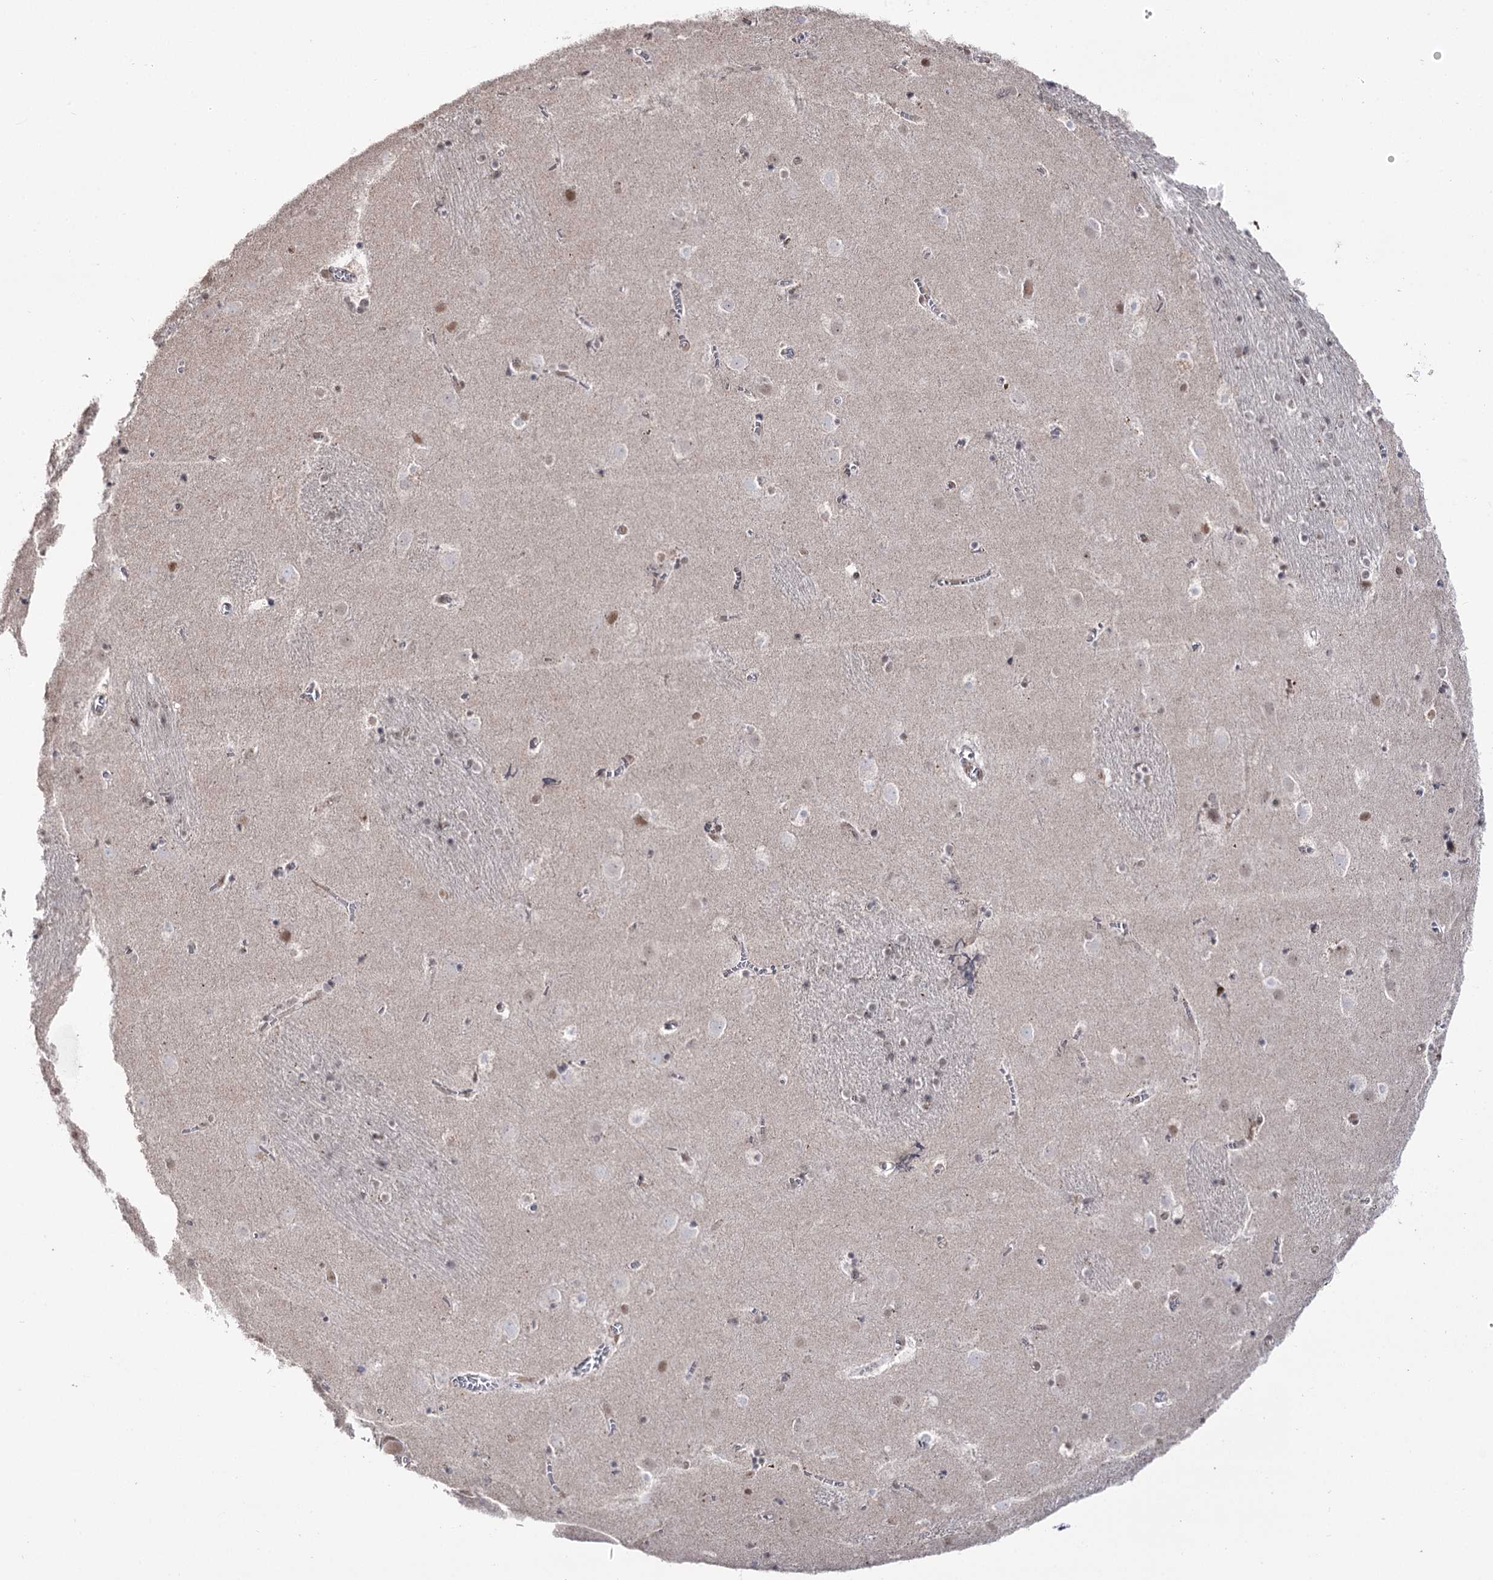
{"staining": {"intensity": "weak", "quantity": "<25%", "location": "nuclear"}, "tissue": "caudate", "cell_type": "Glial cells", "image_type": "normal", "snomed": [{"axis": "morphology", "description": "Normal tissue, NOS"}, {"axis": "topography", "description": "Lateral ventricle wall"}], "caption": "DAB immunohistochemical staining of benign caudate shows no significant positivity in glial cells.", "gene": "VGLL4", "patient": {"sex": "male", "age": 70}}